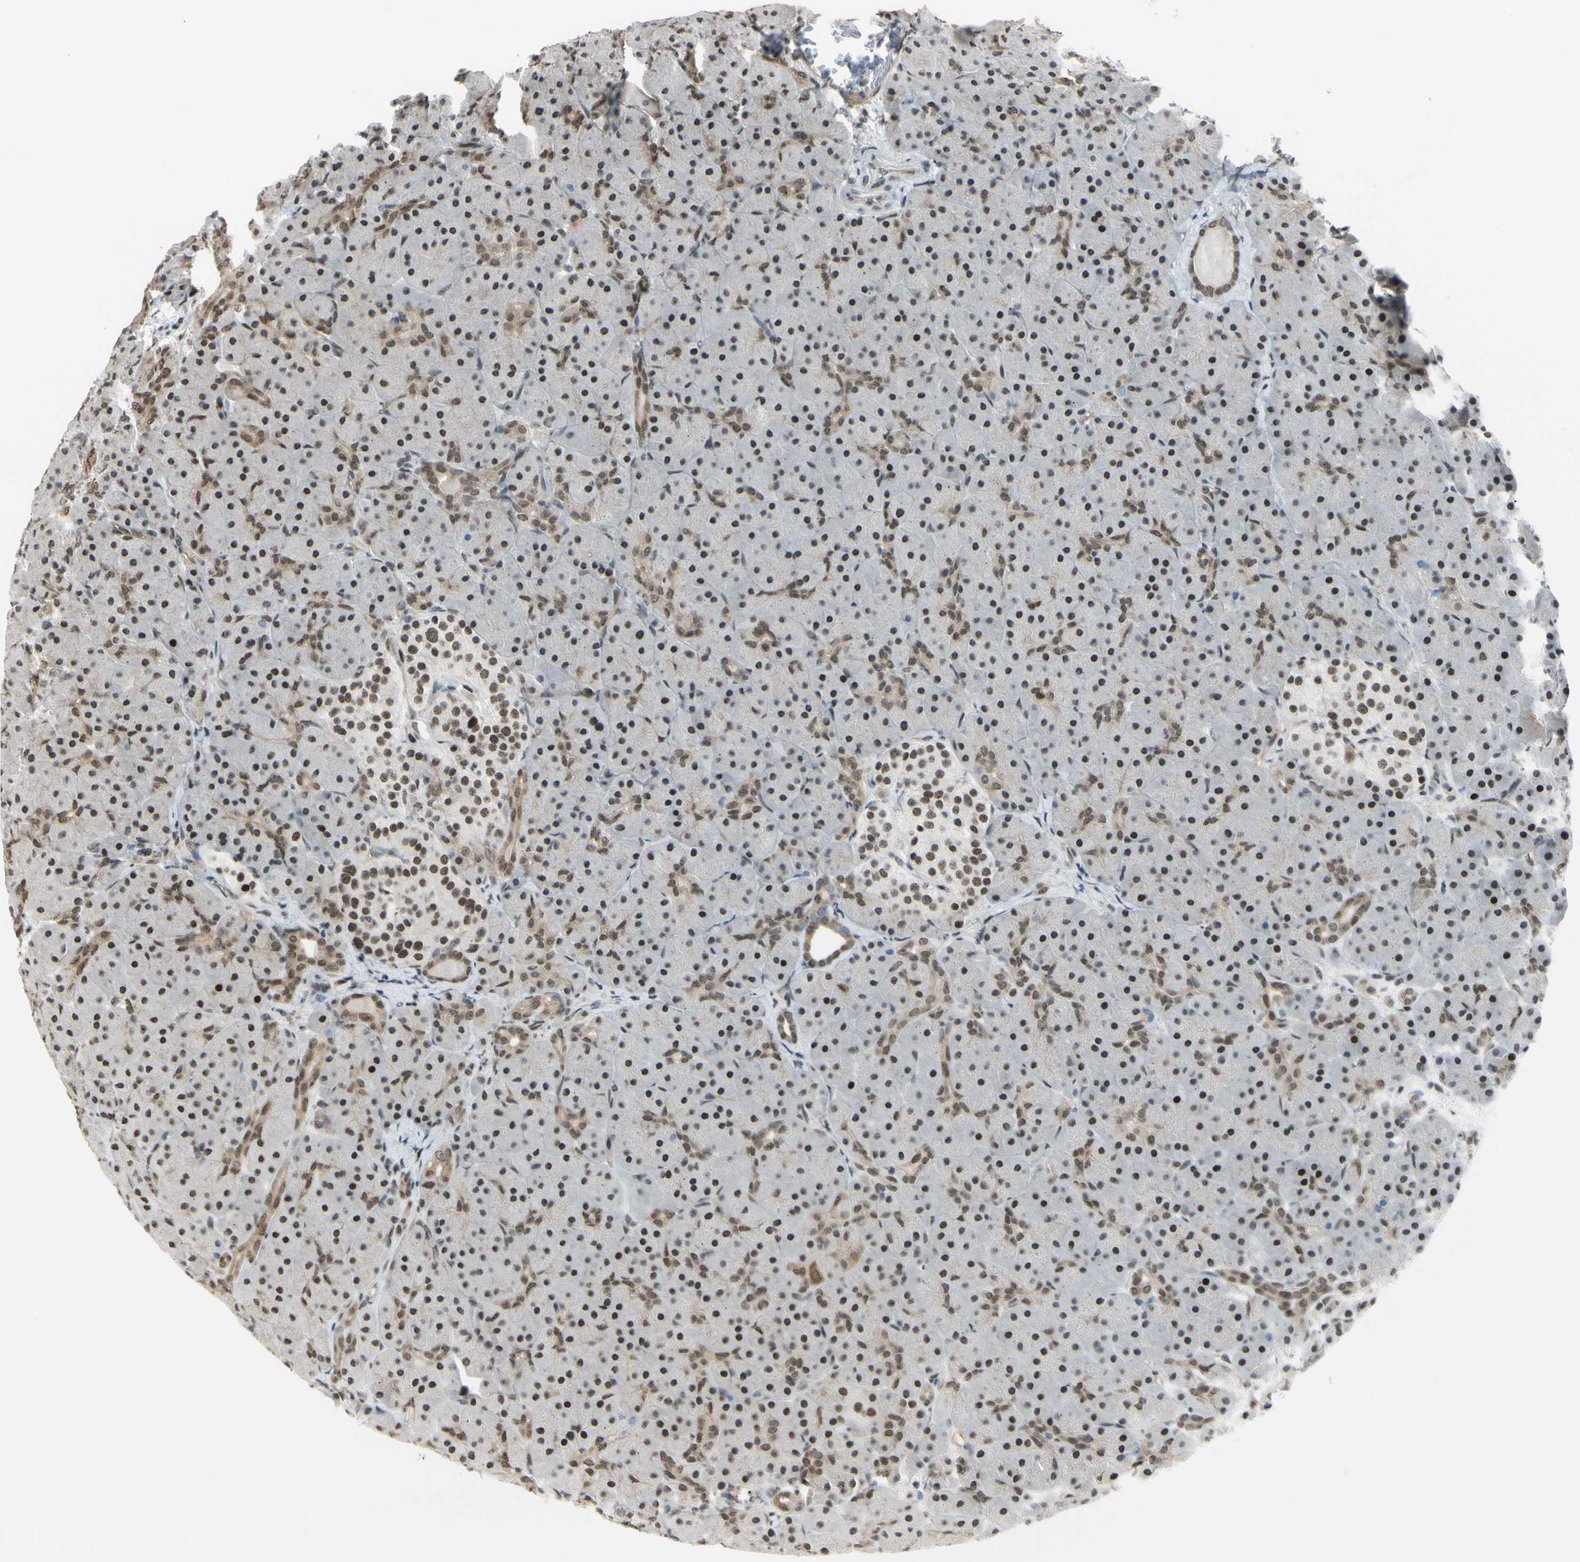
{"staining": {"intensity": "moderate", "quantity": ">75%", "location": "nuclear"}, "tissue": "pancreas", "cell_type": "Exocrine glandular cells", "image_type": "normal", "snomed": [{"axis": "morphology", "description": "Normal tissue, NOS"}, {"axis": "topography", "description": "Pancreas"}], "caption": "Immunohistochemical staining of unremarkable pancreas reveals moderate nuclear protein positivity in approximately >75% of exocrine glandular cells.", "gene": "SUFU", "patient": {"sex": "male", "age": 66}}